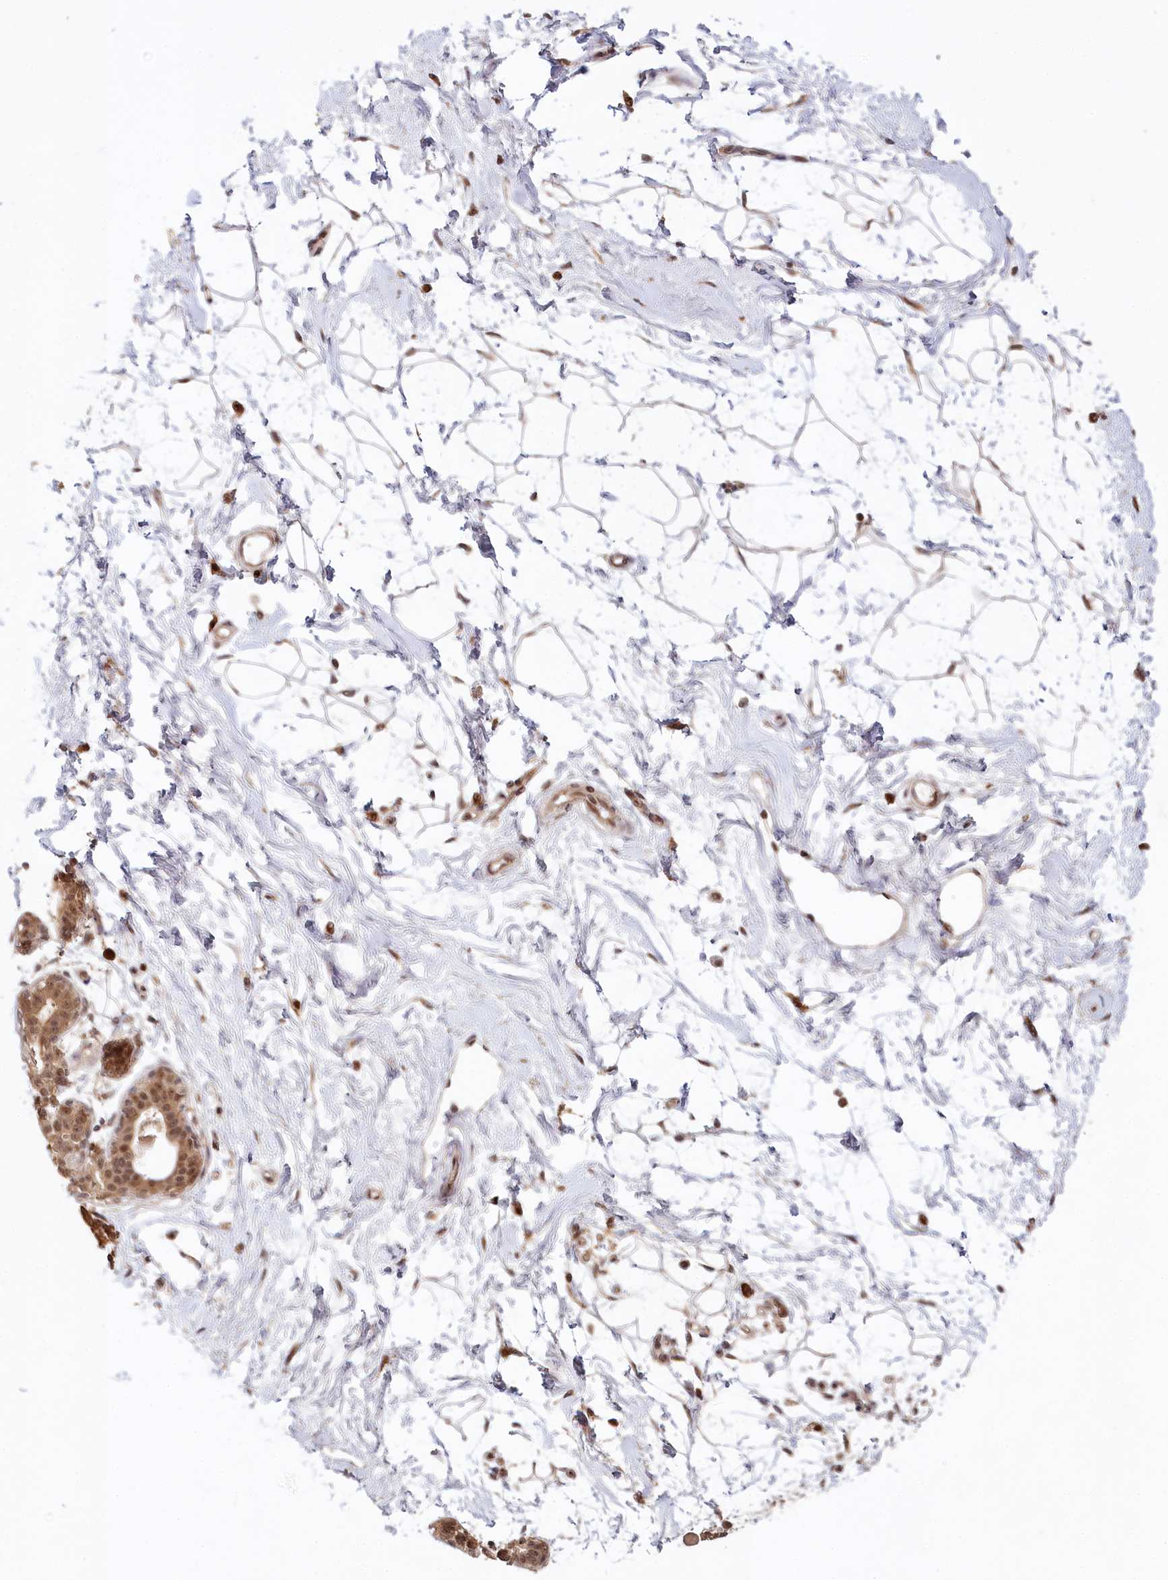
{"staining": {"intensity": "moderate", "quantity": ">75%", "location": "cytoplasmic/membranous"}, "tissue": "breast", "cell_type": "Adipocytes", "image_type": "normal", "snomed": [{"axis": "morphology", "description": "Normal tissue, NOS"}, {"axis": "topography", "description": "Breast"}], "caption": "This photomicrograph exhibits normal breast stained with immunohistochemistry to label a protein in brown. The cytoplasmic/membranous of adipocytes show moderate positivity for the protein. Nuclei are counter-stained blue.", "gene": "WAPL", "patient": {"sex": "female", "age": 45}}